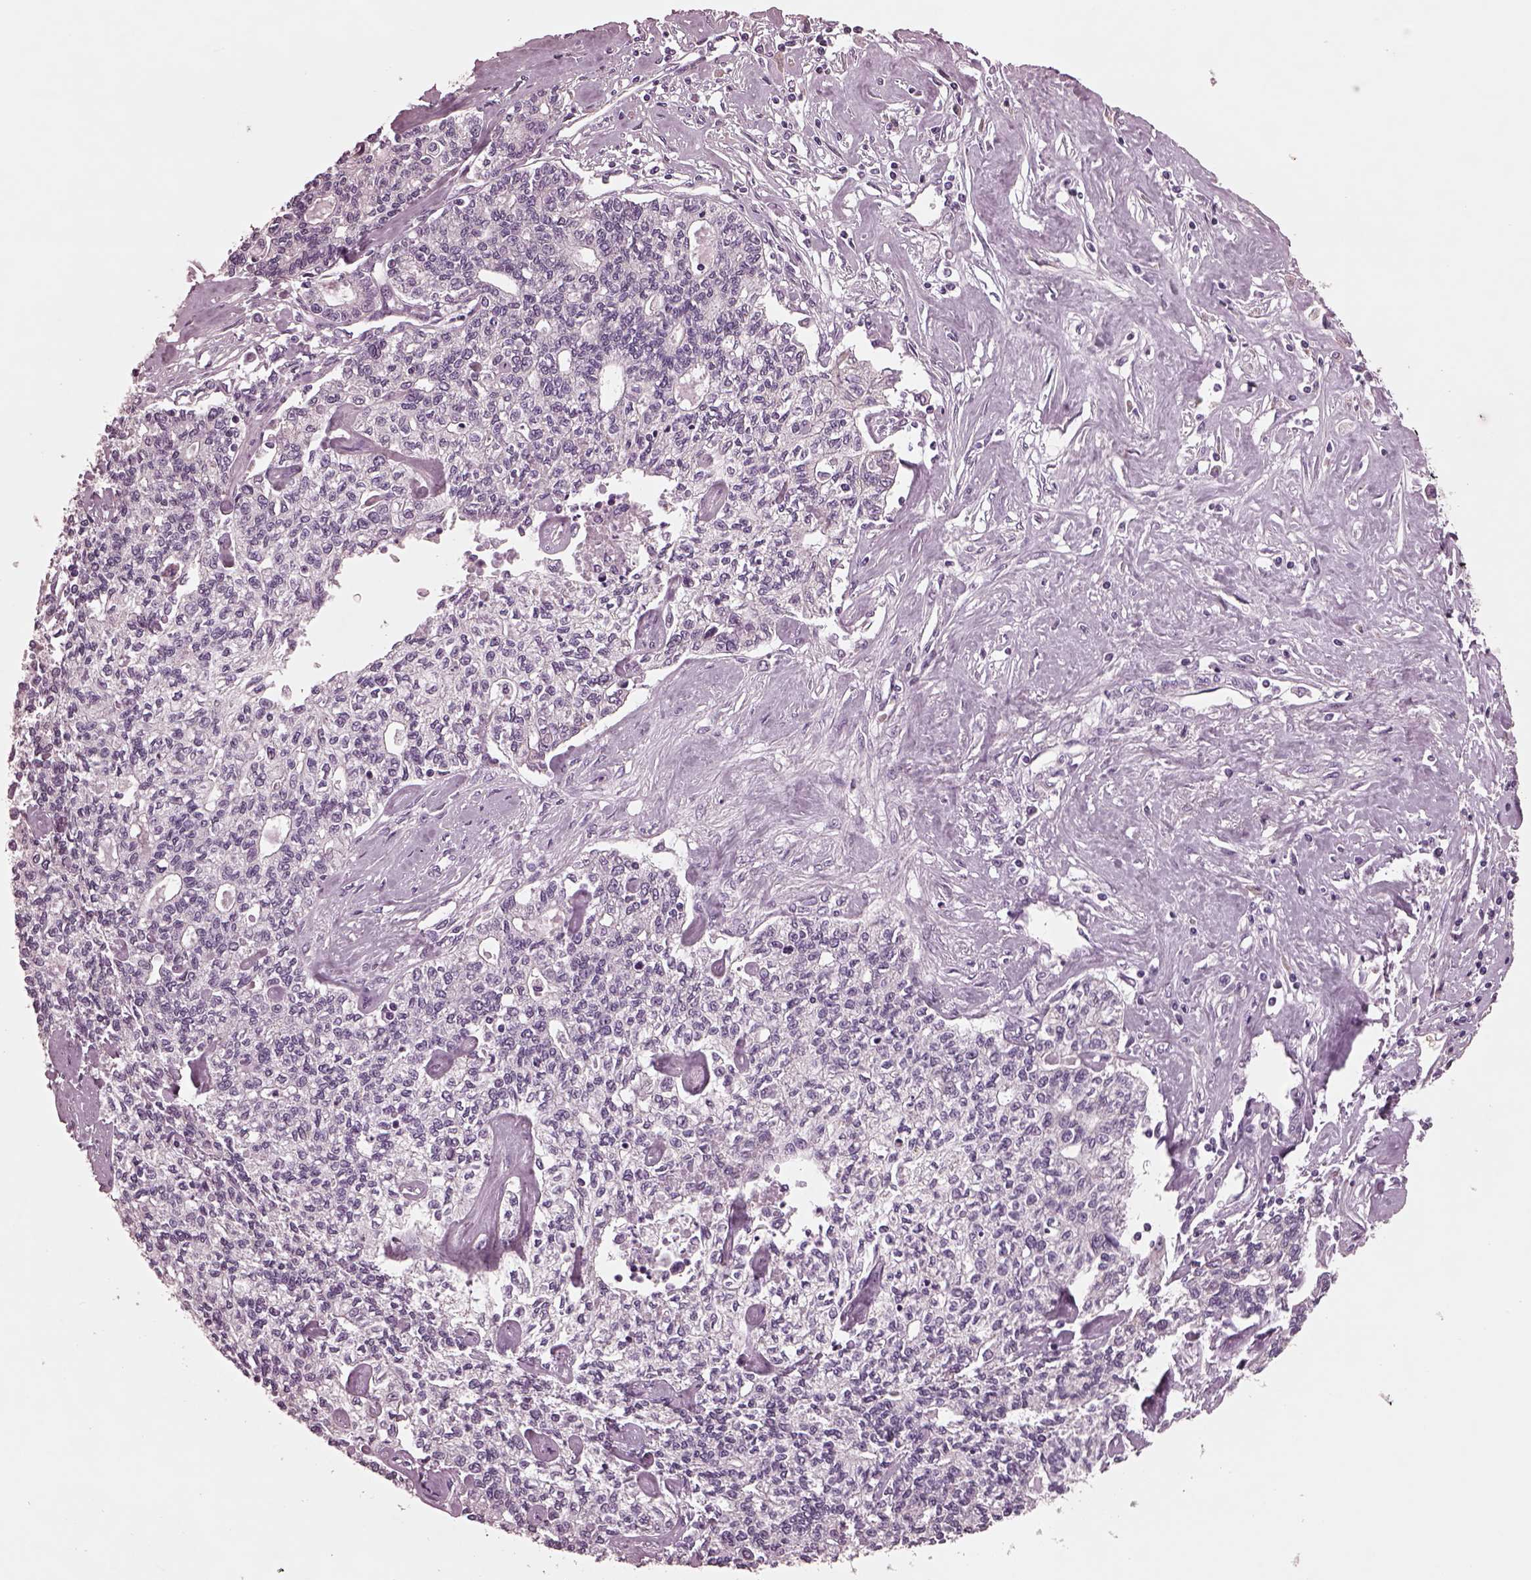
{"staining": {"intensity": "negative", "quantity": "none", "location": "none"}, "tissue": "liver cancer", "cell_type": "Tumor cells", "image_type": "cancer", "snomed": [{"axis": "morphology", "description": "Cholangiocarcinoma"}, {"axis": "topography", "description": "Liver"}], "caption": "Immunohistochemistry image of neoplastic tissue: human liver cholangiocarcinoma stained with DAB exhibits no significant protein expression in tumor cells. (Brightfield microscopy of DAB (3,3'-diaminobenzidine) immunohistochemistry (IHC) at high magnification).", "gene": "AP4M1", "patient": {"sex": "female", "age": 61}}